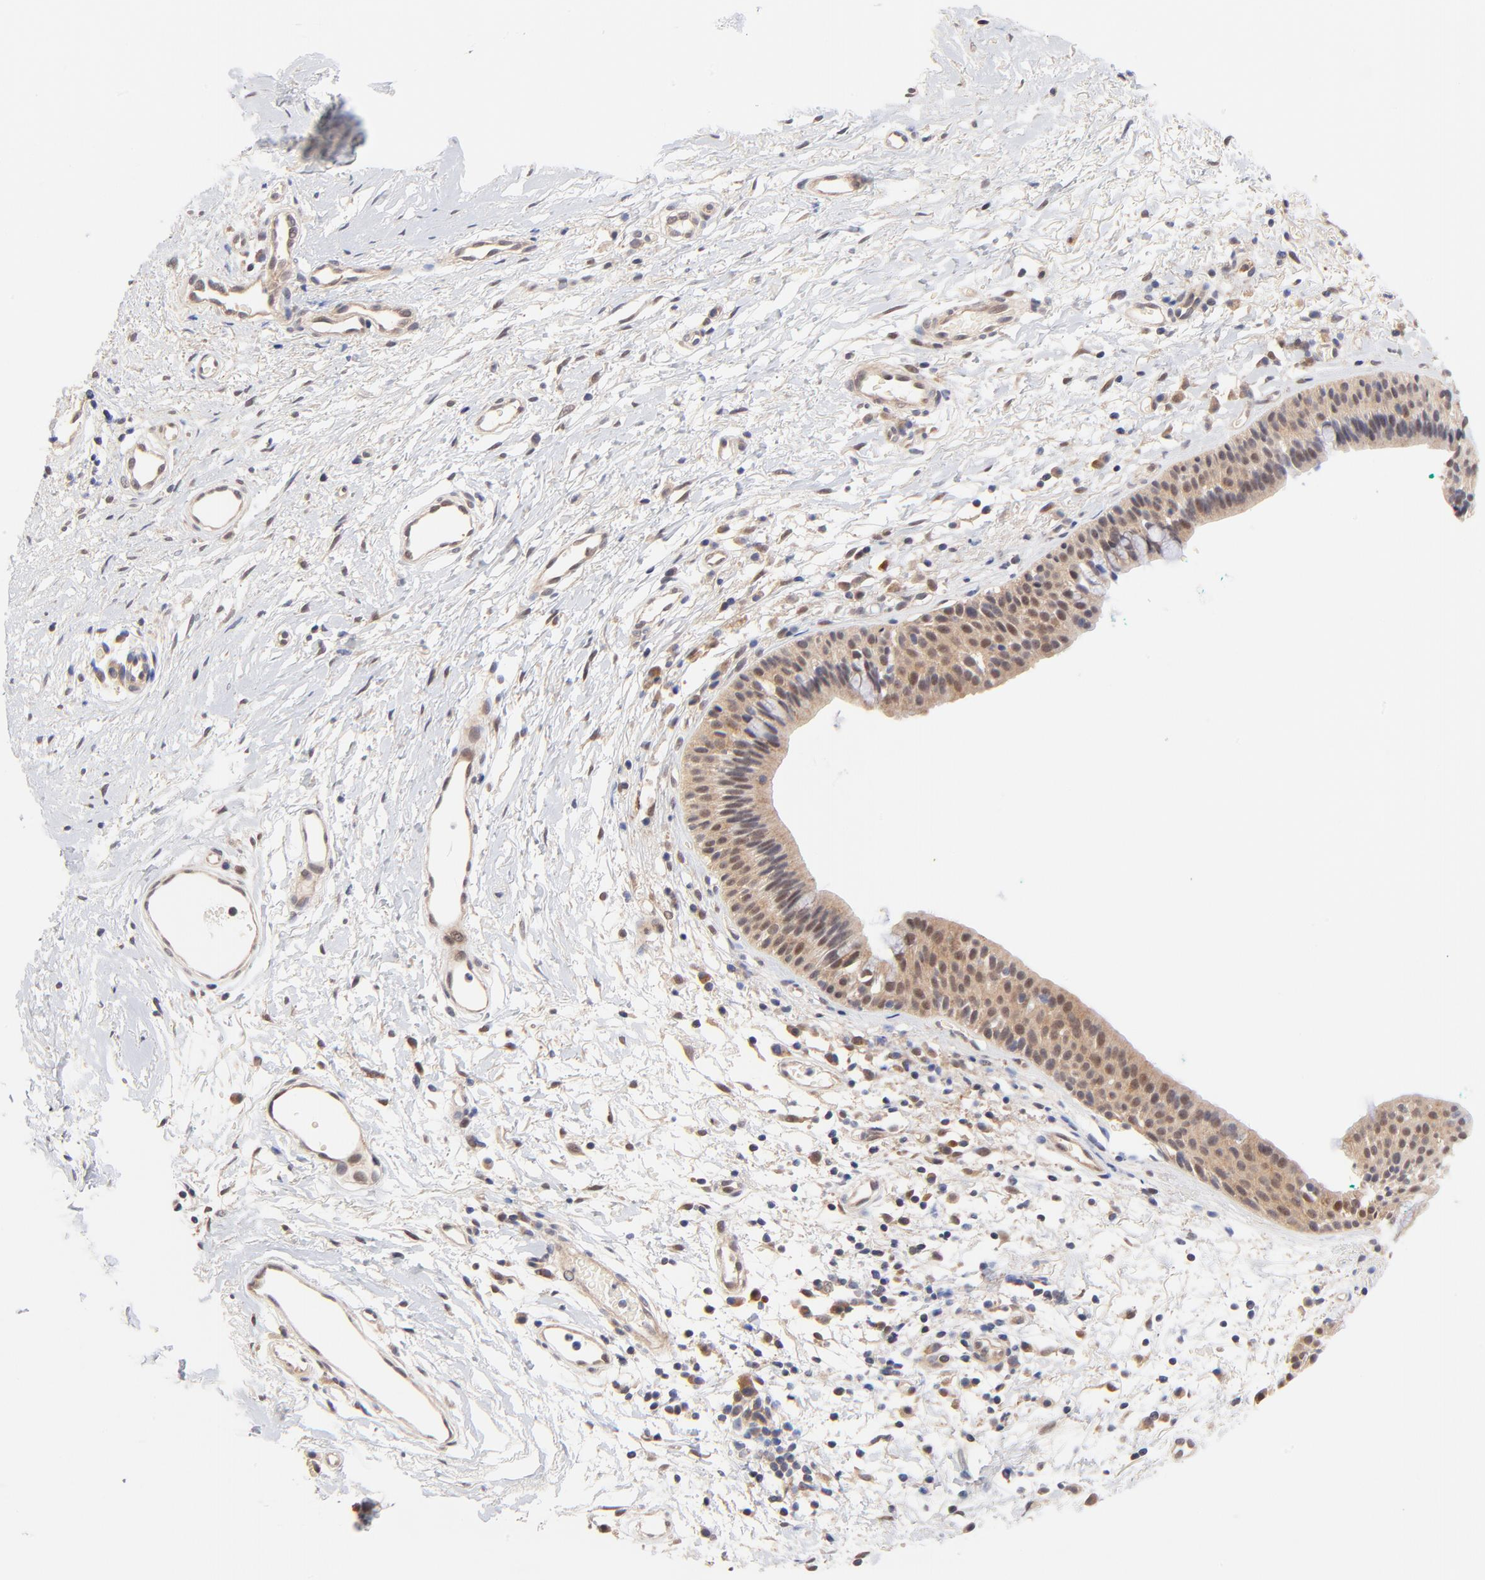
{"staining": {"intensity": "moderate", "quantity": ">75%", "location": "cytoplasmic/membranous,nuclear"}, "tissue": "nasopharynx", "cell_type": "Respiratory epithelial cells", "image_type": "normal", "snomed": [{"axis": "morphology", "description": "Normal tissue, NOS"}, {"axis": "morphology", "description": "Basal cell carcinoma"}, {"axis": "topography", "description": "Cartilage tissue"}, {"axis": "topography", "description": "Nasopharynx"}, {"axis": "topography", "description": "Oral tissue"}], "caption": "DAB immunohistochemical staining of unremarkable human nasopharynx exhibits moderate cytoplasmic/membranous,nuclear protein positivity in about >75% of respiratory epithelial cells. (DAB (3,3'-diaminobenzidine) IHC, brown staining for protein, blue staining for nuclei).", "gene": "TXNL1", "patient": {"sex": "female", "age": 77}}